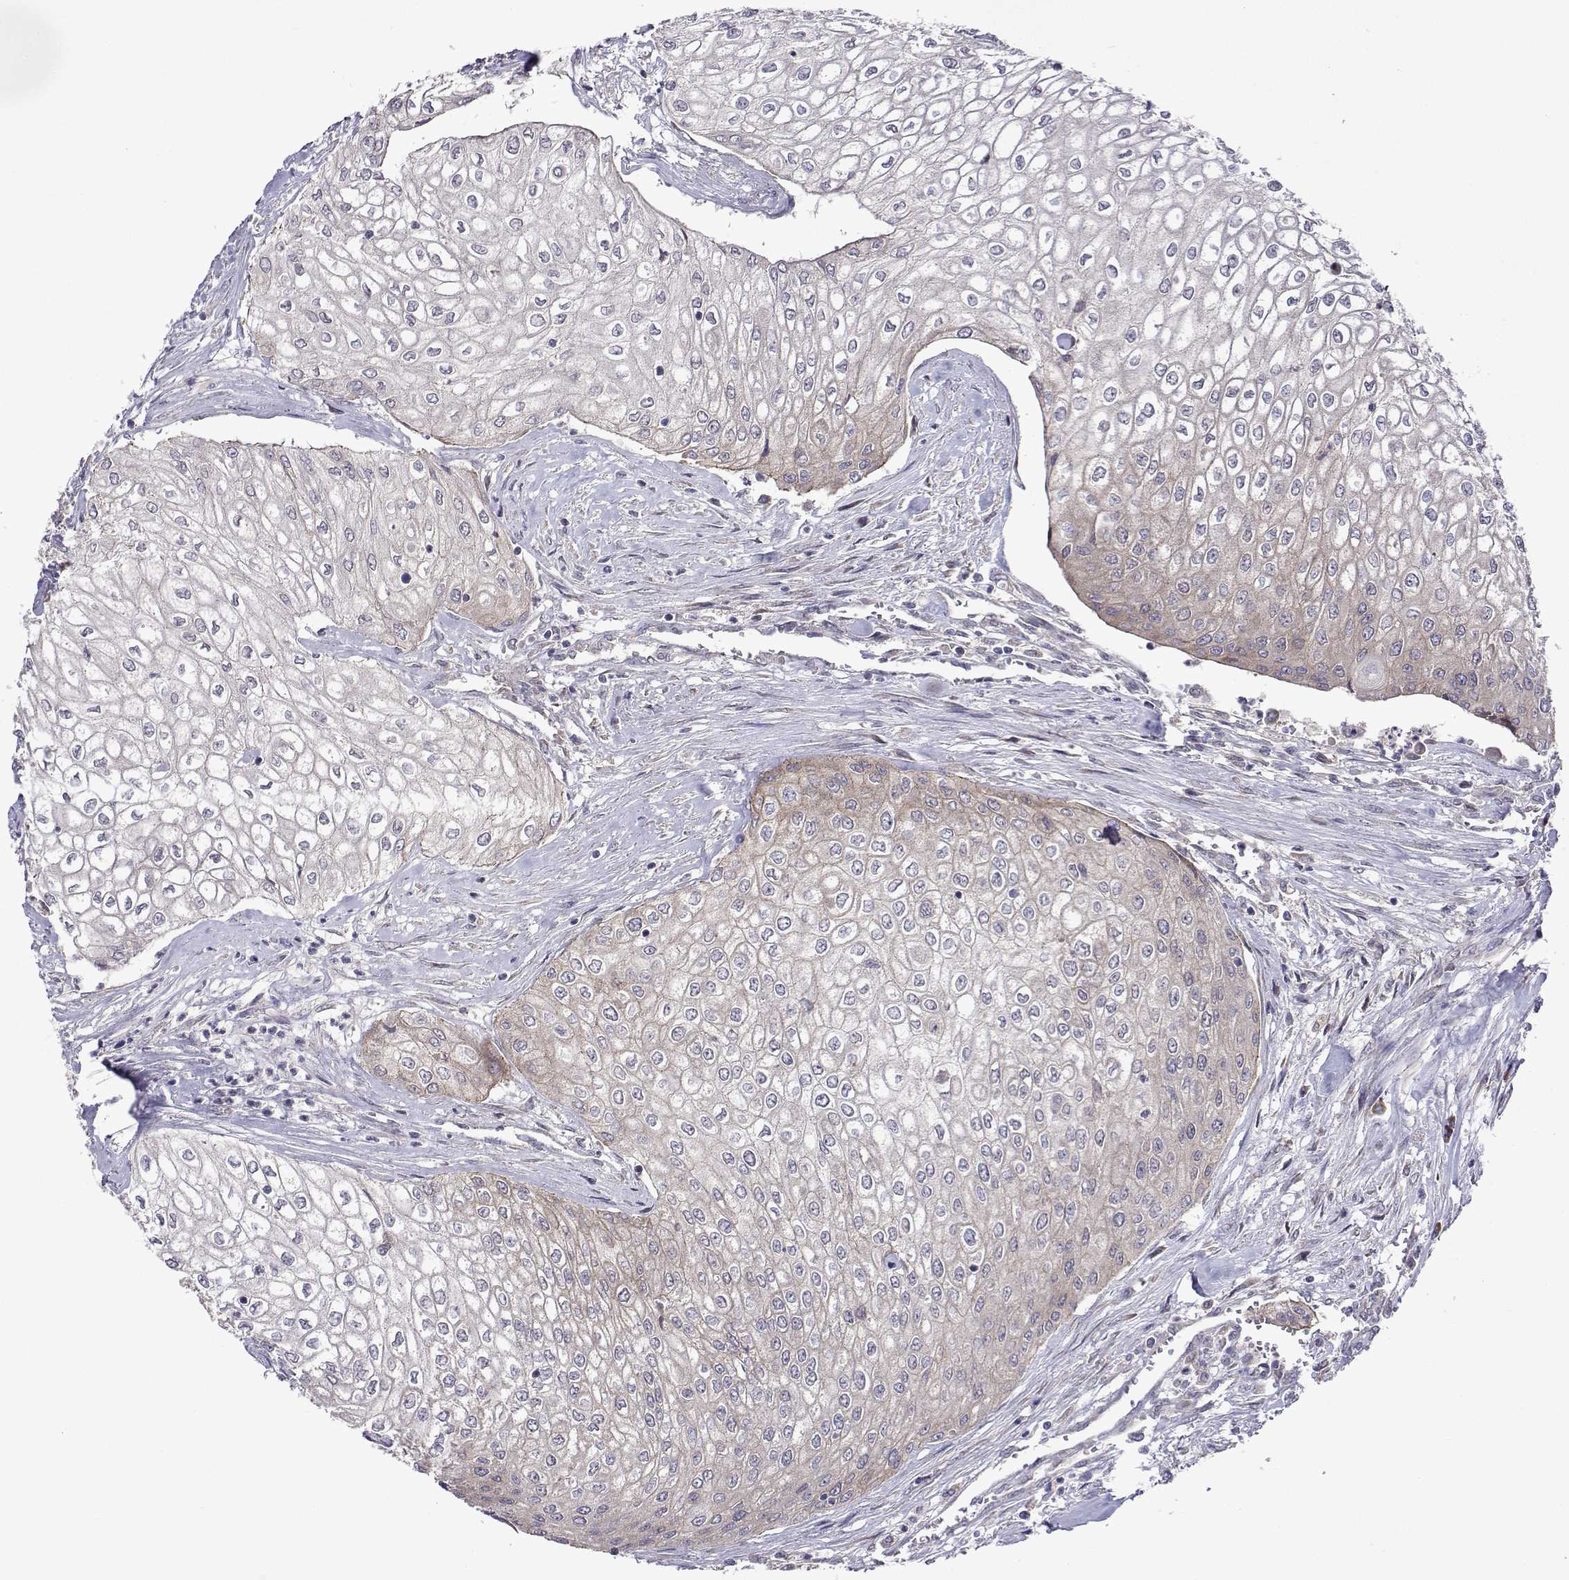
{"staining": {"intensity": "negative", "quantity": "none", "location": "none"}, "tissue": "urothelial cancer", "cell_type": "Tumor cells", "image_type": "cancer", "snomed": [{"axis": "morphology", "description": "Urothelial carcinoma, High grade"}, {"axis": "topography", "description": "Urinary bladder"}], "caption": "An IHC micrograph of urothelial carcinoma (high-grade) is shown. There is no staining in tumor cells of urothelial carcinoma (high-grade).", "gene": "TARBP2", "patient": {"sex": "male", "age": 62}}